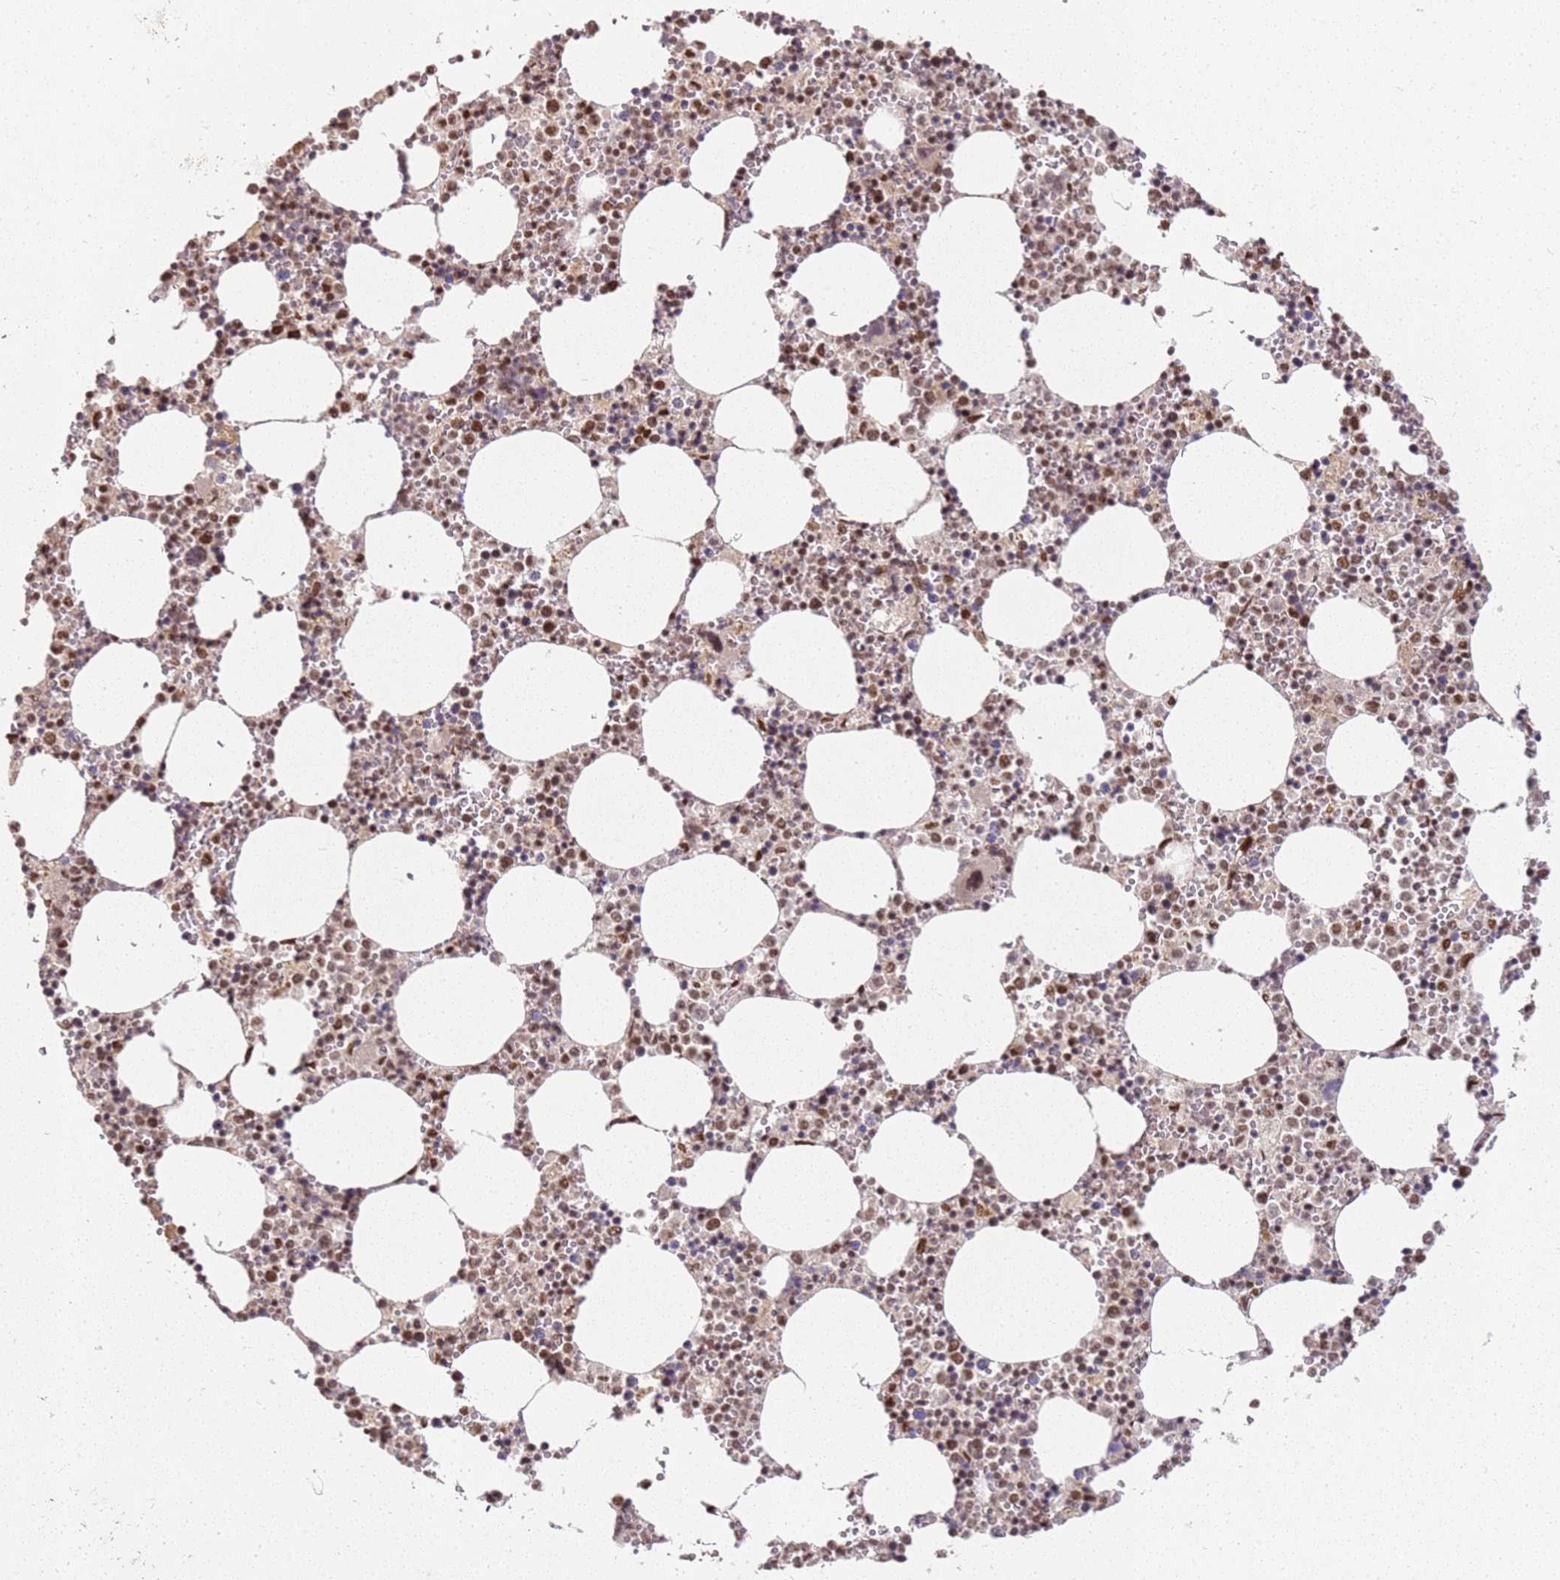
{"staining": {"intensity": "strong", "quantity": "25%-75%", "location": "nuclear"}, "tissue": "bone marrow", "cell_type": "Hematopoietic cells", "image_type": "normal", "snomed": [{"axis": "morphology", "description": "Normal tissue, NOS"}, {"axis": "topography", "description": "Bone marrow"}], "caption": "Immunohistochemistry (IHC) histopathology image of unremarkable human bone marrow stained for a protein (brown), which demonstrates high levels of strong nuclear expression in about 25%-75% of hematopoietic cells.", "gene": "TENT4A", "patient": {"sex": "female", "age": 64}}